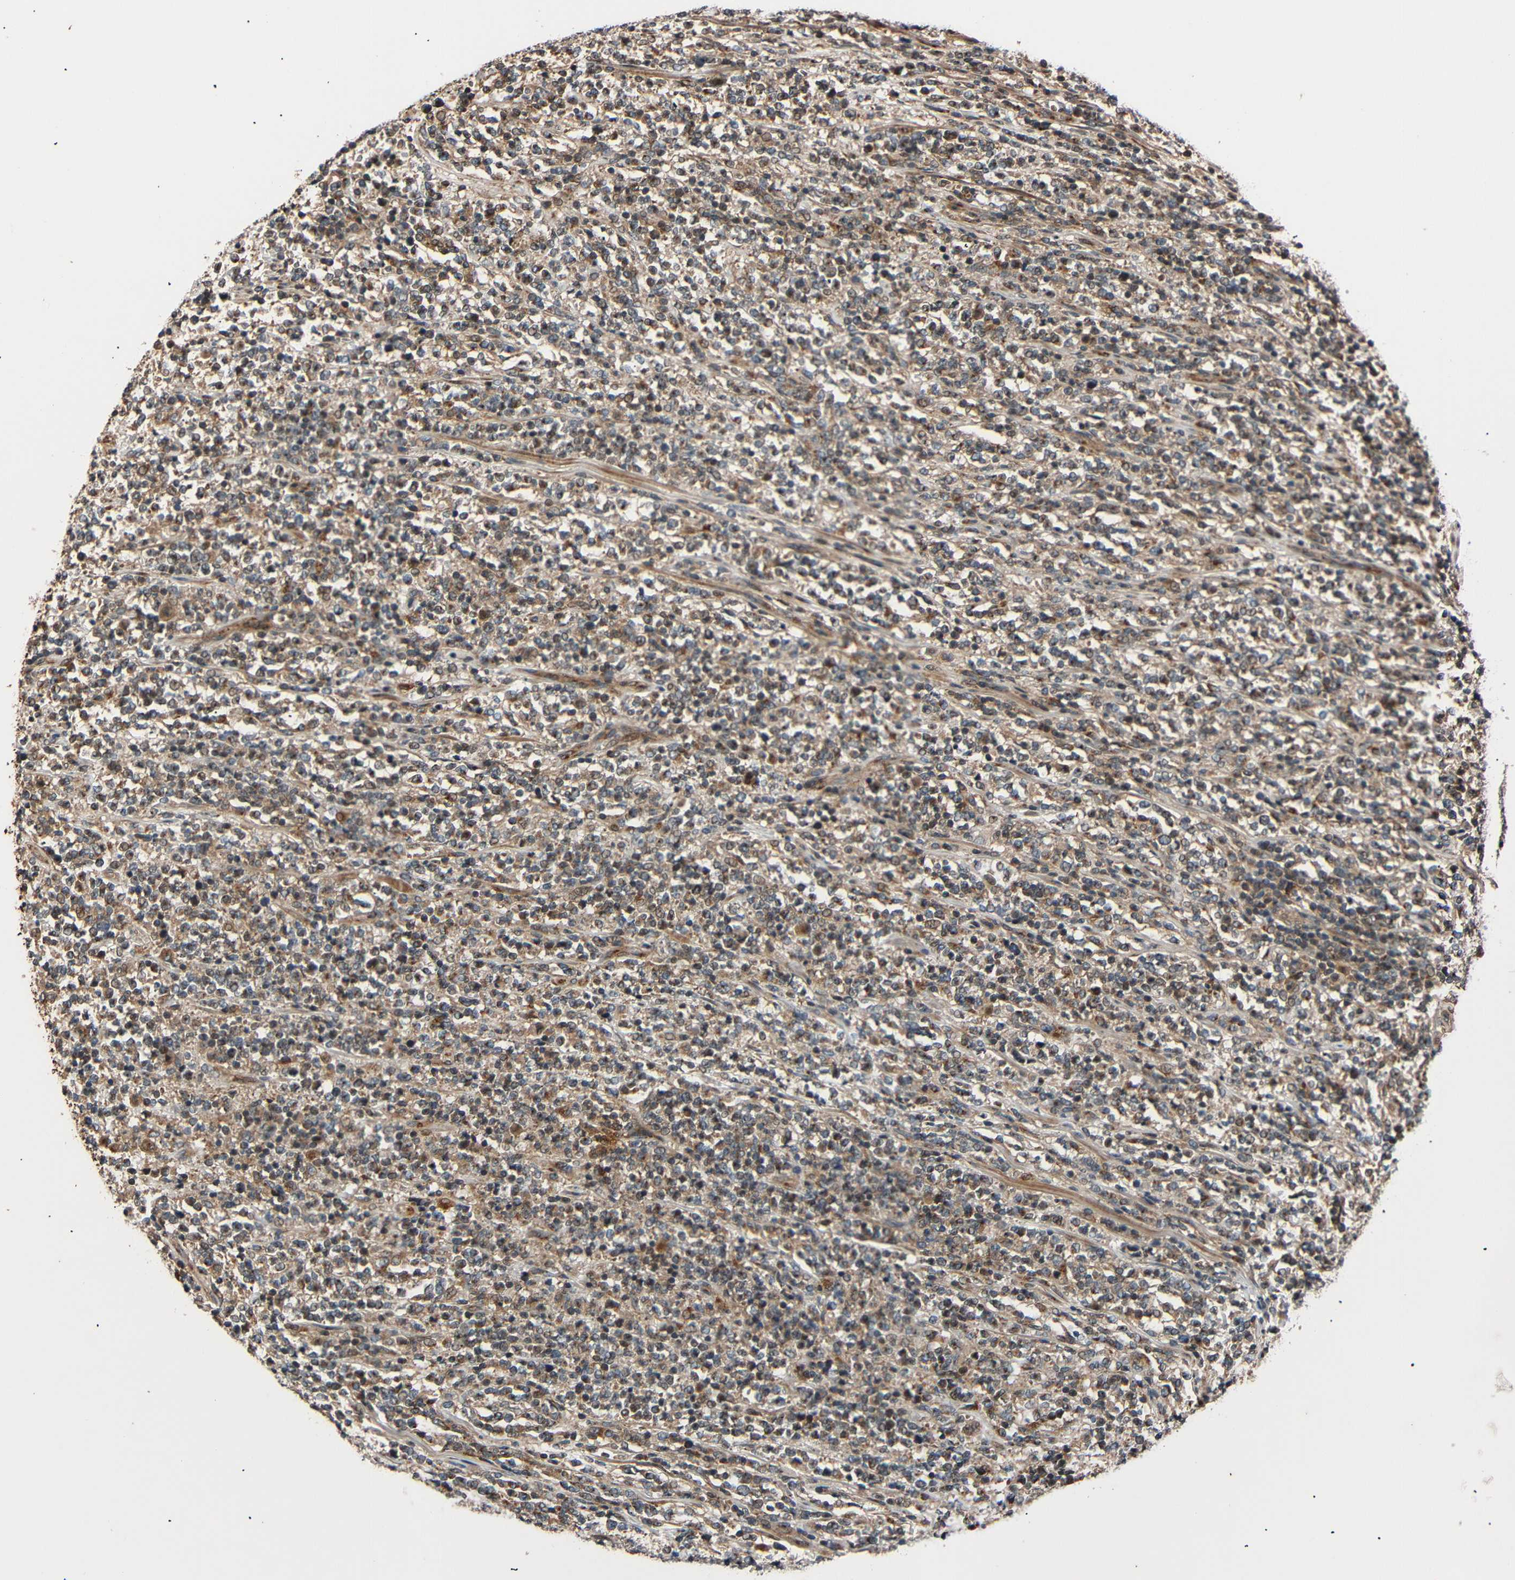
{"staining": {"intensity": "moderate", "quantity": "25%-75%", "location": "cytoplasmic/membranous,nuclear"}, "tissue": "lymphoma", "cell_type": "Tumor cells", "image_type": "cancer", "snomed": [{"axis": "morphology", "description": "Malignant lymphoma, non-Hodgkin's type, High grade"}, {"axis": "topography", "description": "Soft tissue"}], "caption": "Immunohistochemical staining of human lymphoma reveals moderate cytoplasmic/membranous and nuclear protein staining in approximately 25%-75% of tumor cells.", "gene": "AKAP9", "patient": {"sex": "male", "age": 18}}